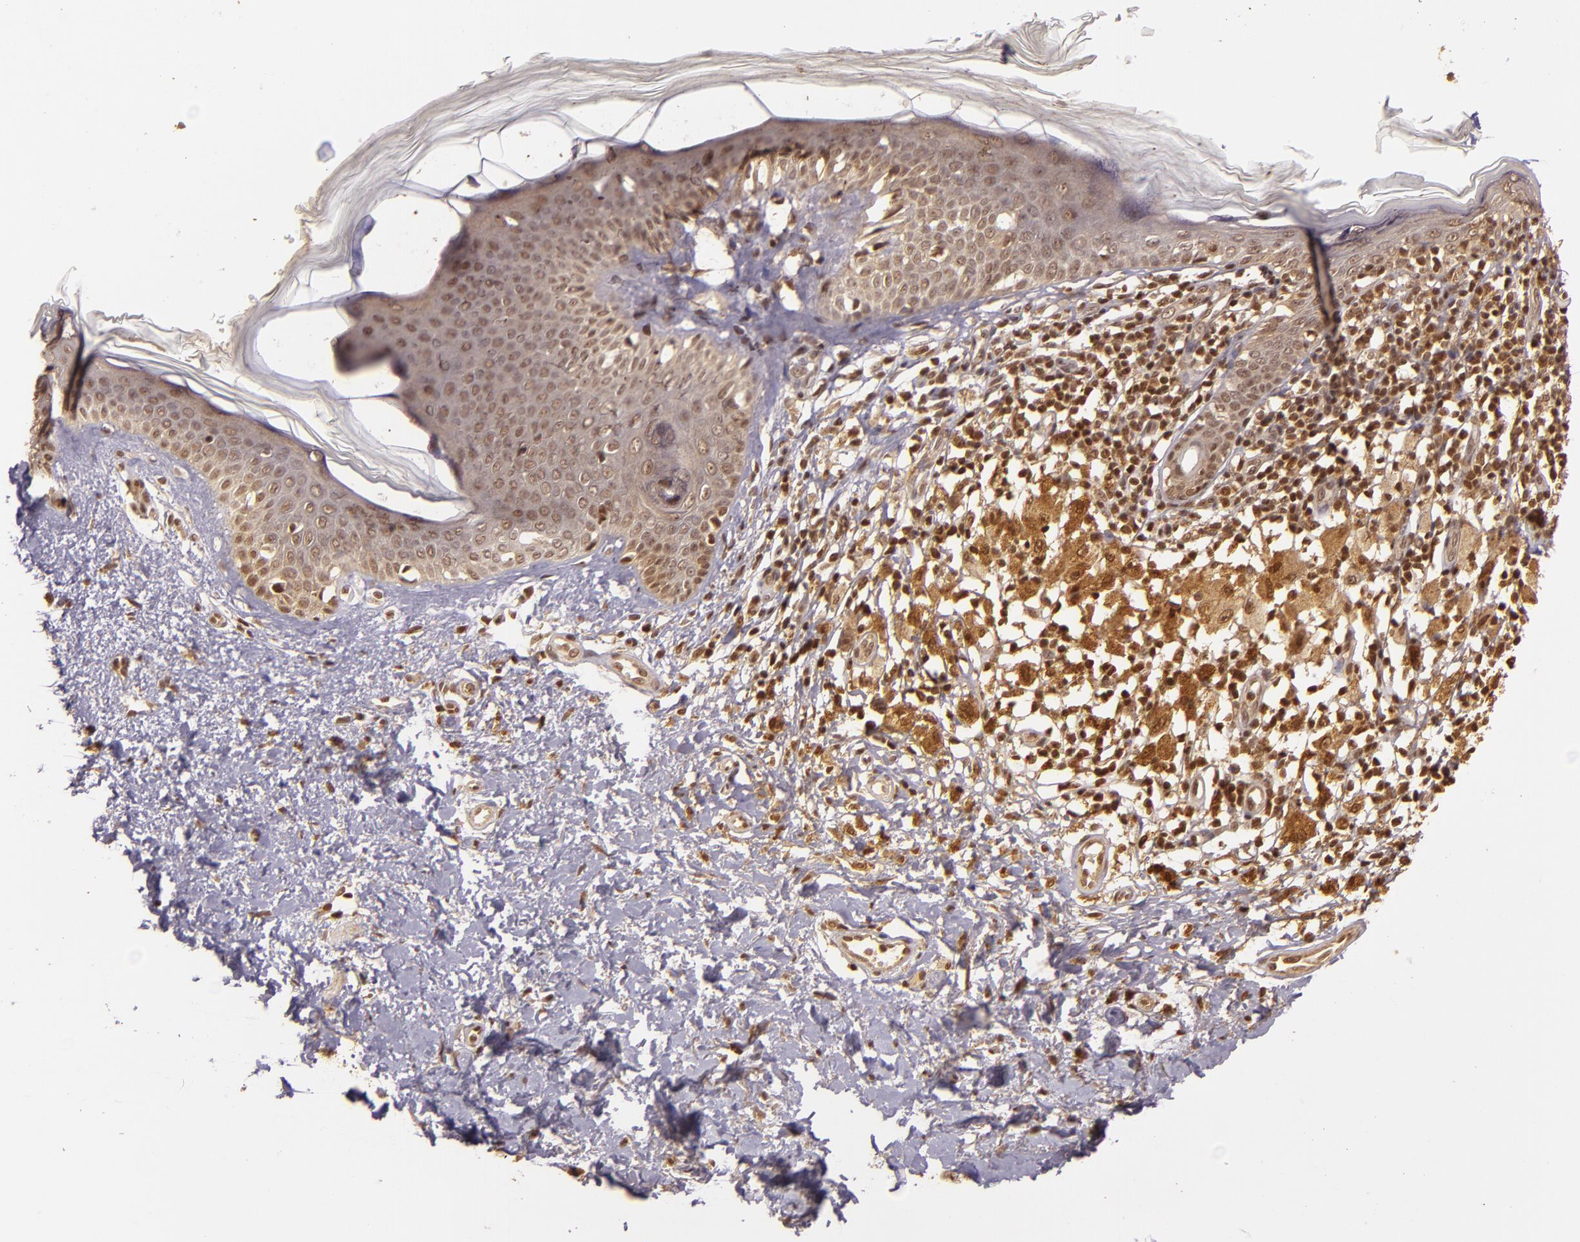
{"staining": {"intensity": "moderate", "quantity": ">75%", "location": "cytoplasmic/membranous"}, "tissue": "melanoma", "cell_type": "Tumor cells", "image_type": "cancer", "snomed": [{"axis": "morphology", "description": "Malignant melanoma, NOS"}, {"axis": "topography", "description": "Skin"}], "caption": "Protein analysis of malignant melanoma tissue exhibits moderate cytoplasmic/membranous positivity in approximately >75% of tumor cells. The protein is stained brown, and the nuclei are stained in blue (DAB (3,3'-diaminobenzidine) IHC with brightfield microscopy, high magnification).", "gene": "TXNRD2", "patient": {"sex": "male", "age": 88}}